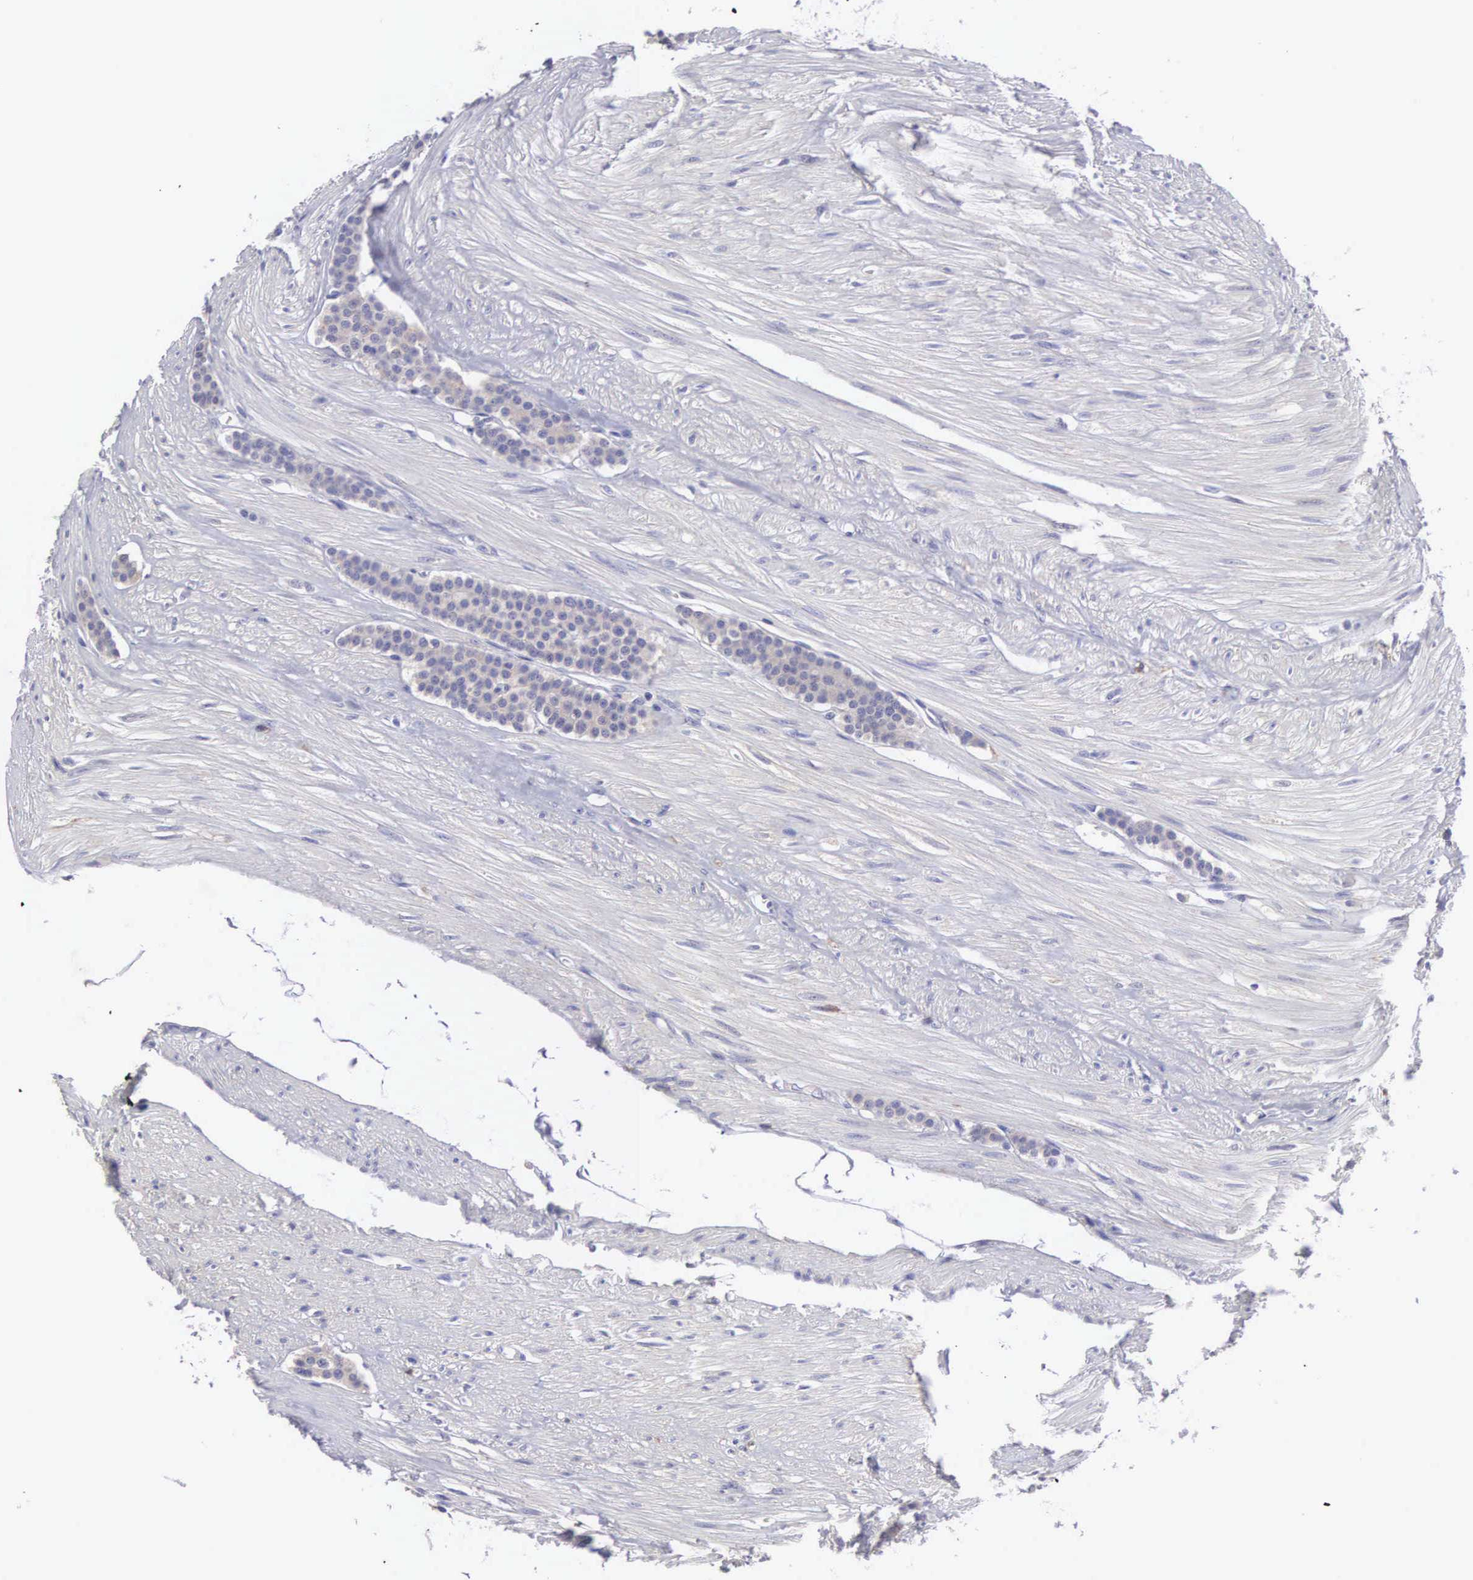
{"staining": {"intensity": "negative", "quantity": "none", "location": "none"}, "tissue": "carcinoid", "cell_type": "Tumor cells", "image_type": "cancer", "snomed": [{"axis": "morphology", "description": "Carcinoid, malignant, NOS"}, {"axis": "topography", "description": "Small intestine"}], "caption": "Tumor cells are negative for protein expression in human carcinoid (malignant). (Brightfield microscopy of DAB IHC at high magnification).", "gene": "SLITRK4", "patient": {"sex": "male", "age": 60}}